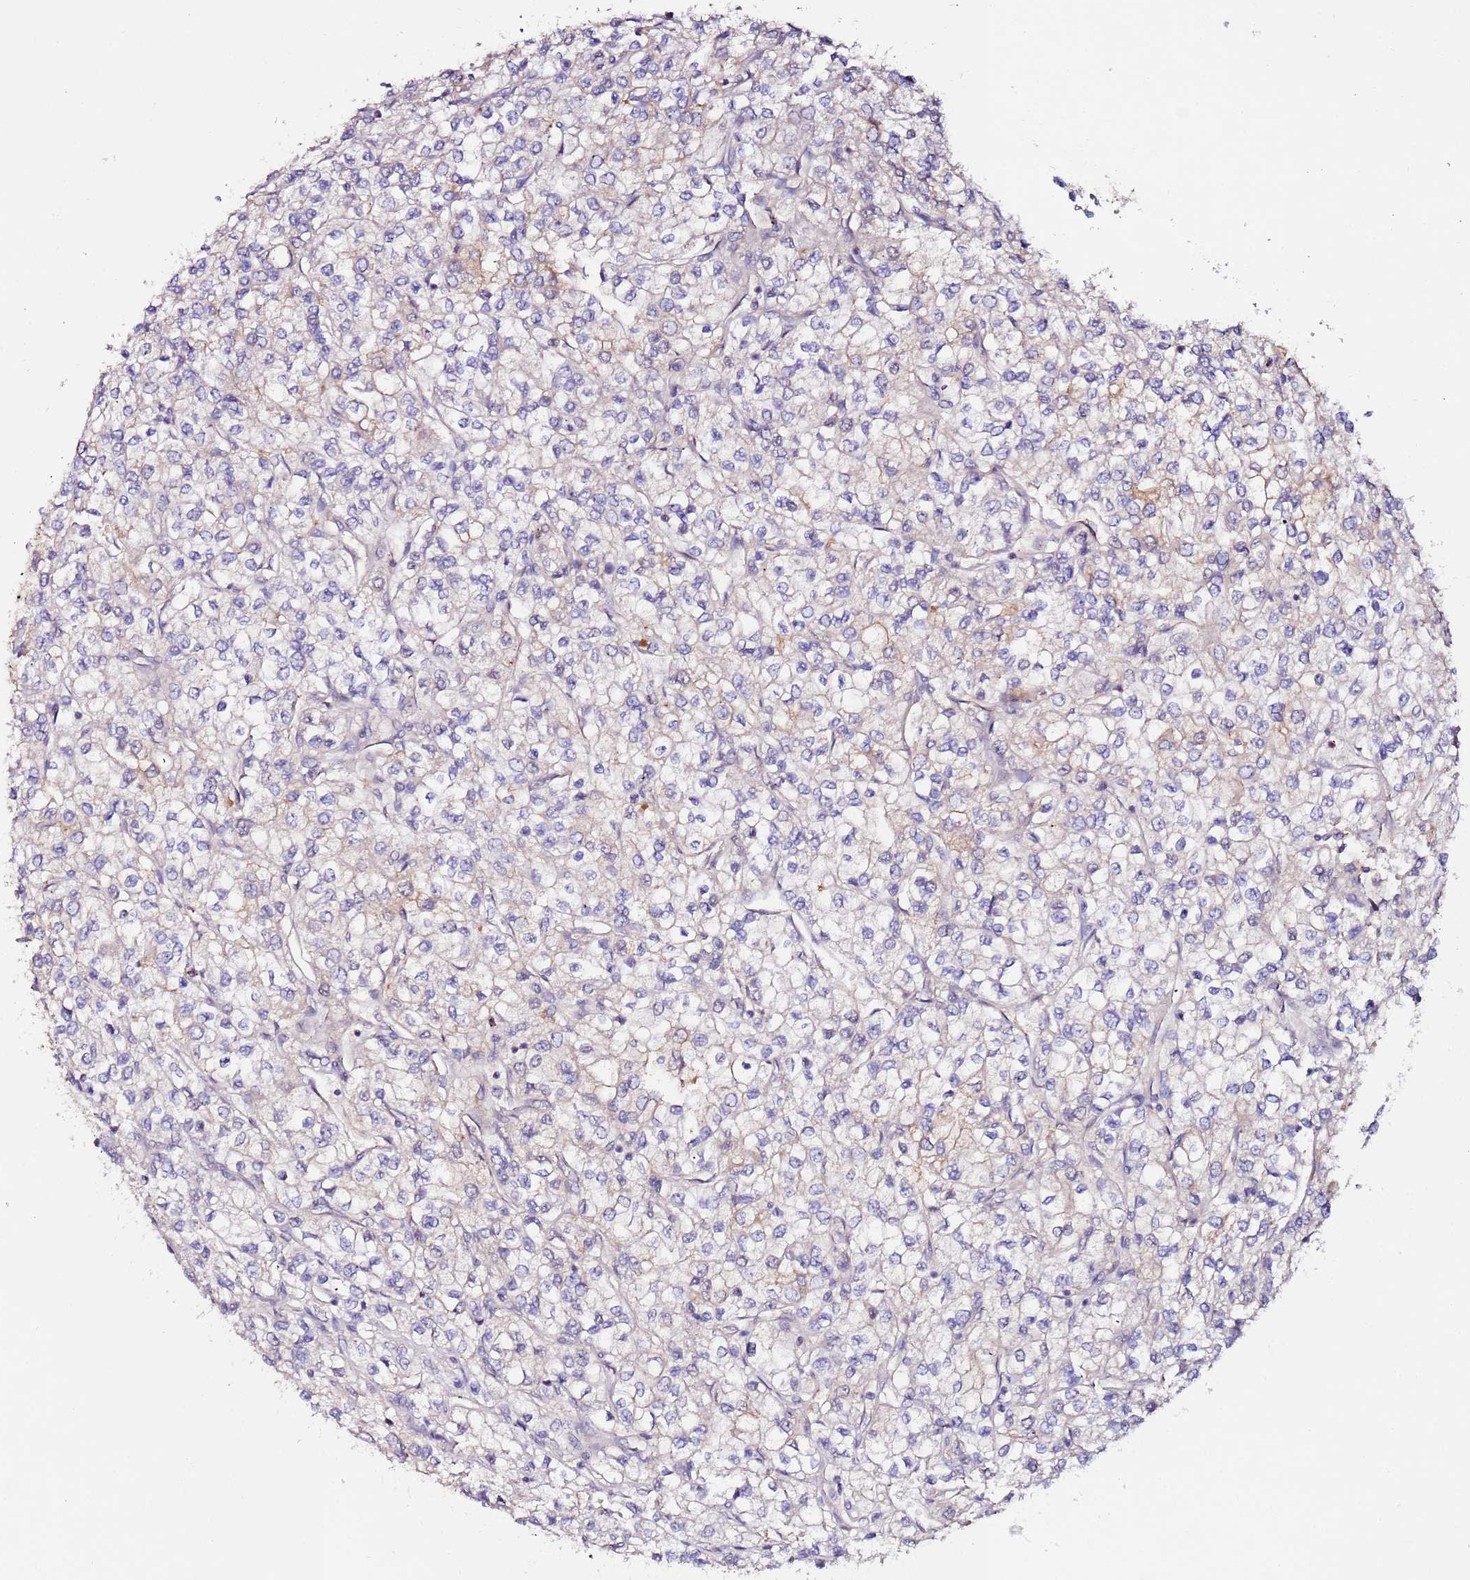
{"staining": {"intensity": "weak", "quantity": "<25%", "location": "cytoplasmic/membranous"}, "tissue": "renal cancer", "cell_type": "Tumor cells", "image_type": "cancer", "snomed": [{"axis": "morphology", "description": "Adenocarcinoma, NOS"}, {"axis": "topography", "description": "Kidney"}], "caption": "DAB immunohistochemical staining of human renal cancer (adenocarcinoma) shows no significant positivity in tumor cells.", "gene": "FLVCR1", "patient": {"sex": "male", "age": 80}}